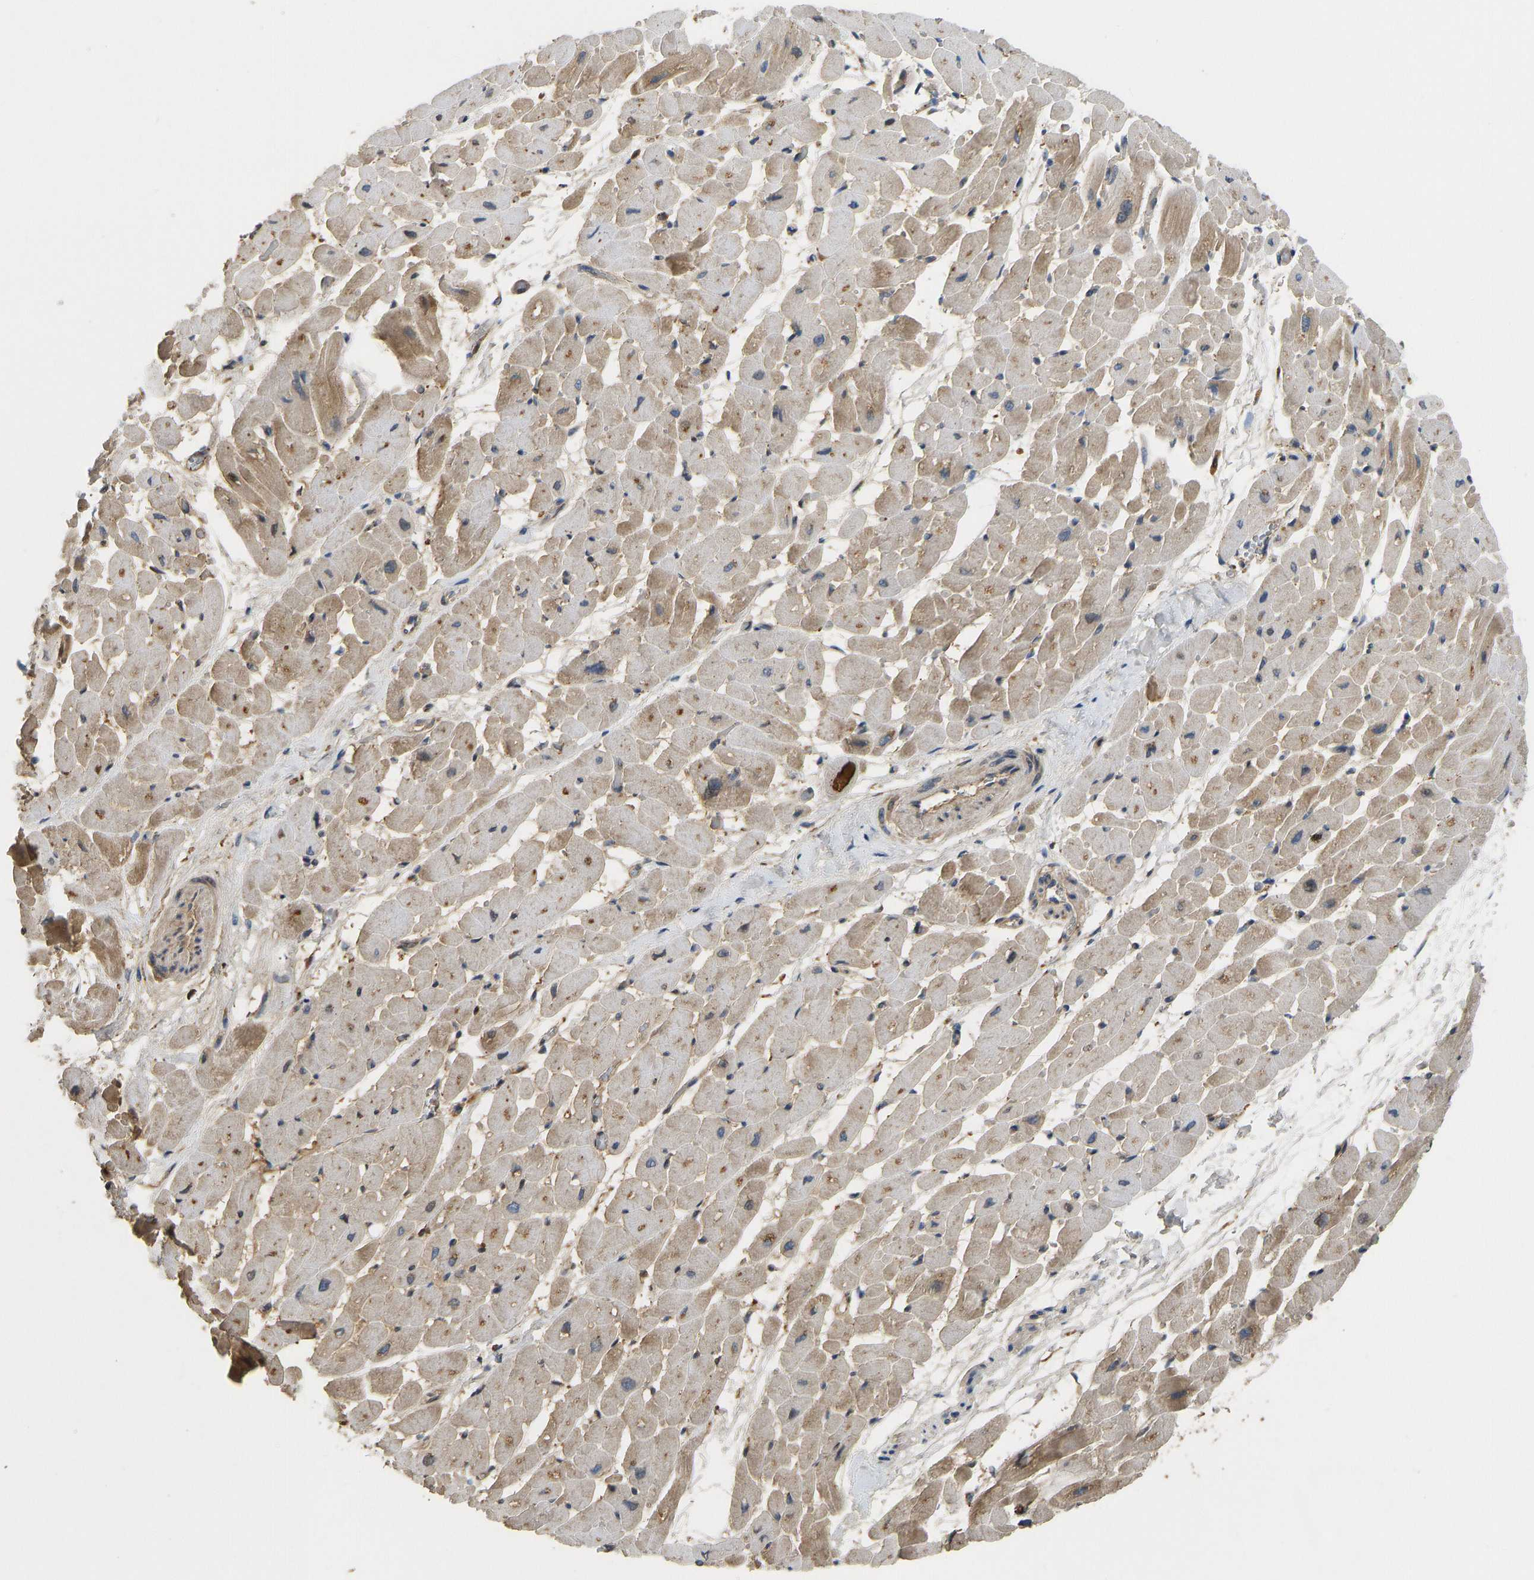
{"staining": {"intensity": "moderate", "quantity": ">75%", "location": "cytoplasmic/membranous"}, "tissue": "heart muscle", "cell_type": "Cardiomyocytes", "image_type": "normal", "snomed": [{"axis": "morphology", "description": "Normal tissue, NOS"}, {"axis": "topography", "description": "Heart"}], "caption": "Cardiomyocytes exhibit medium levels of moderate cytoplasmic/membranous staining in about >75% of cells in unremarkable human heart muscle. (DAB IHC with brightfield microscopy, high magnification).", "gene": "VCPKMT", "patient": {"sex": "male", "age": 45}}